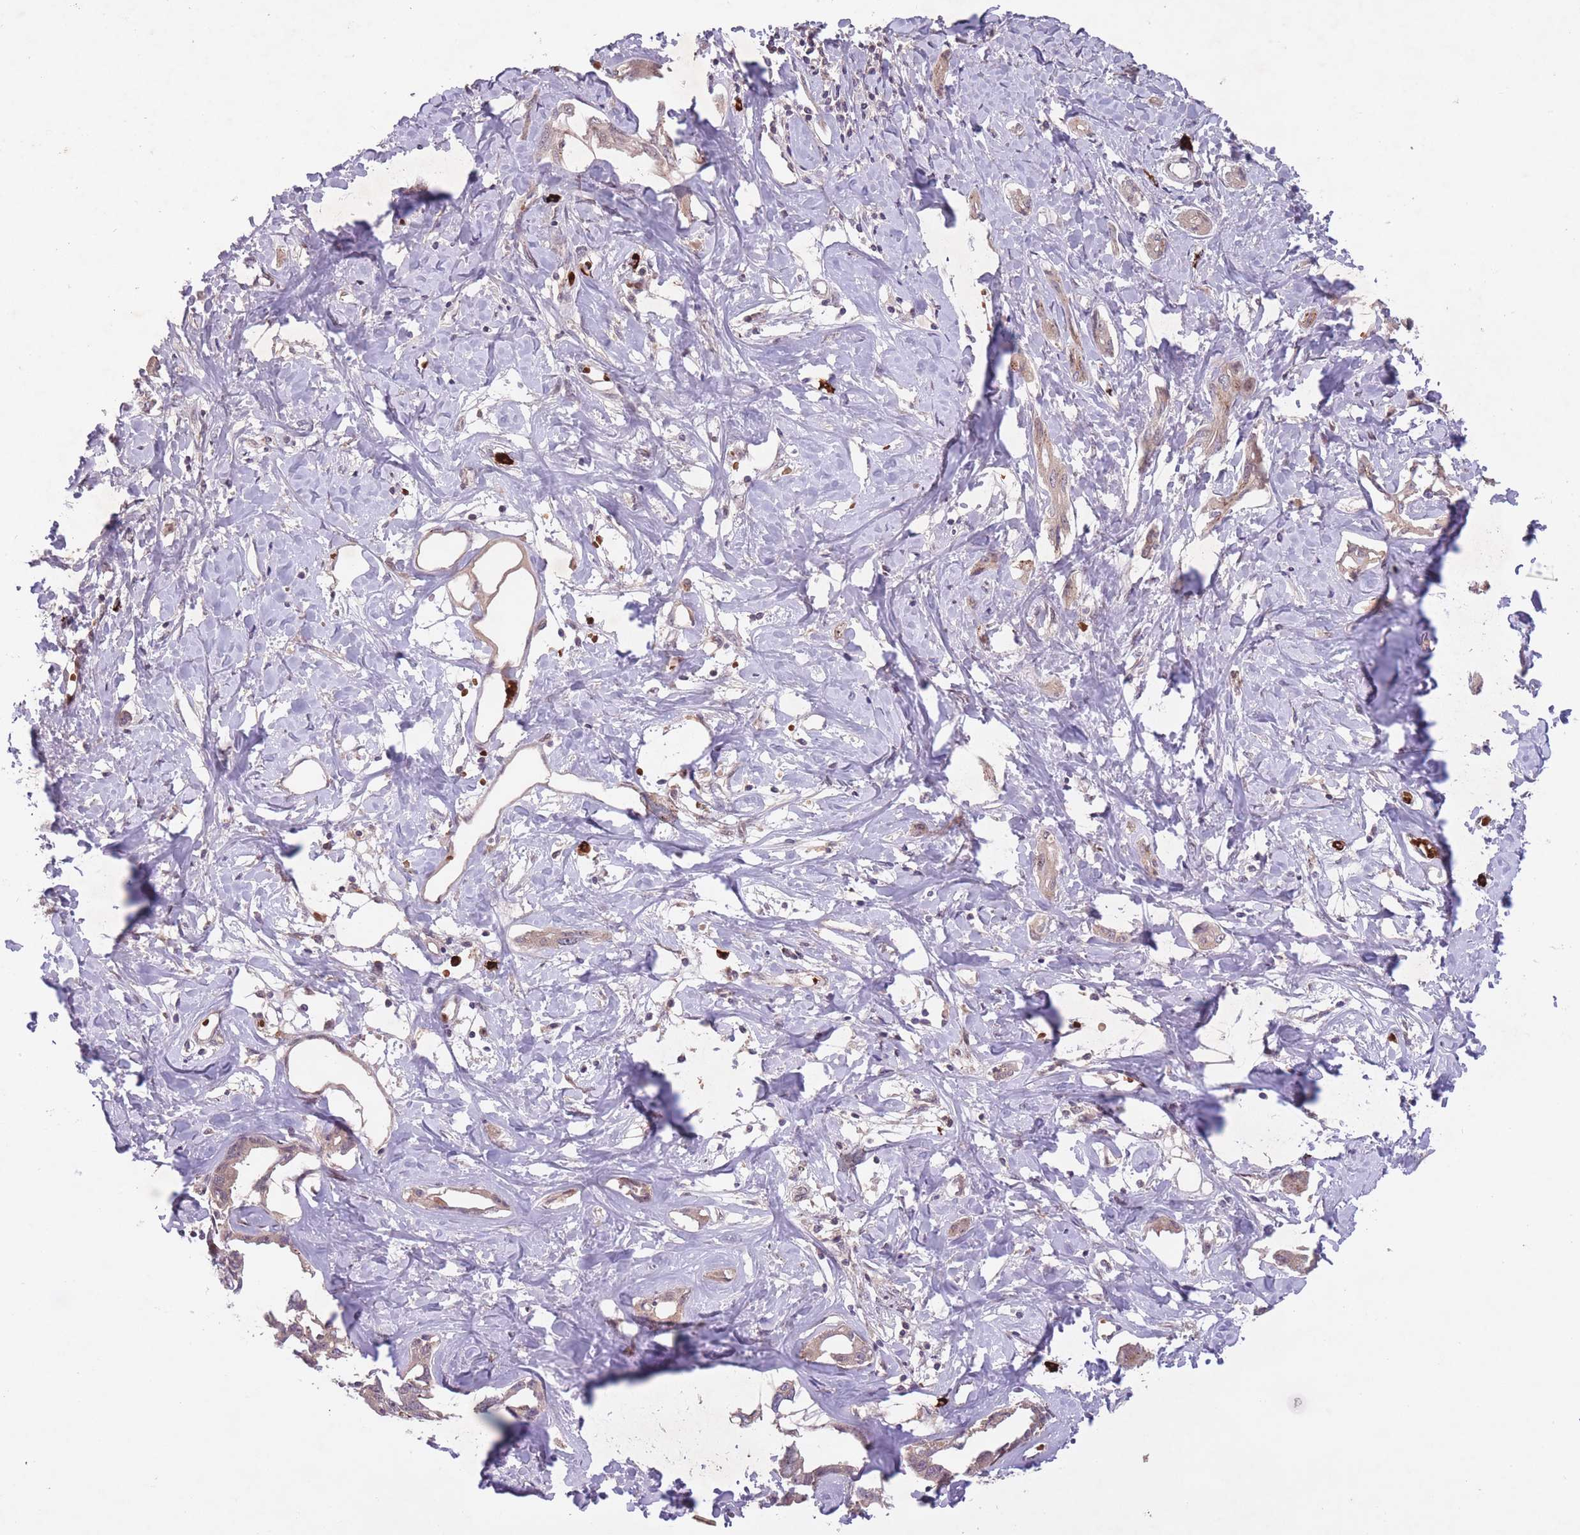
{"staining": {"intensity": "weak", "quantity": "25%-75%", "location": "cytoplasmic/membranous"}, "tissue": "liver cancer", "cell_type": "Tumor cells", "image_type": "cancer", "snomed": [{"axis": "morphology", "description": "Cholangiocarcinoma"}, {"axis": "topography", "description": "Liver"}], "caption": "This image exhibits cholangiocarcinoma (liver) stained with immunohistochemistry to label a protein in brown. The cytoplasmic/membranous of tumor cells show weak positivity for the protein. Nuclei are counter-stained blue.", "gene": "SECTM1", "patient": {"sex": "male", "age": 59}}